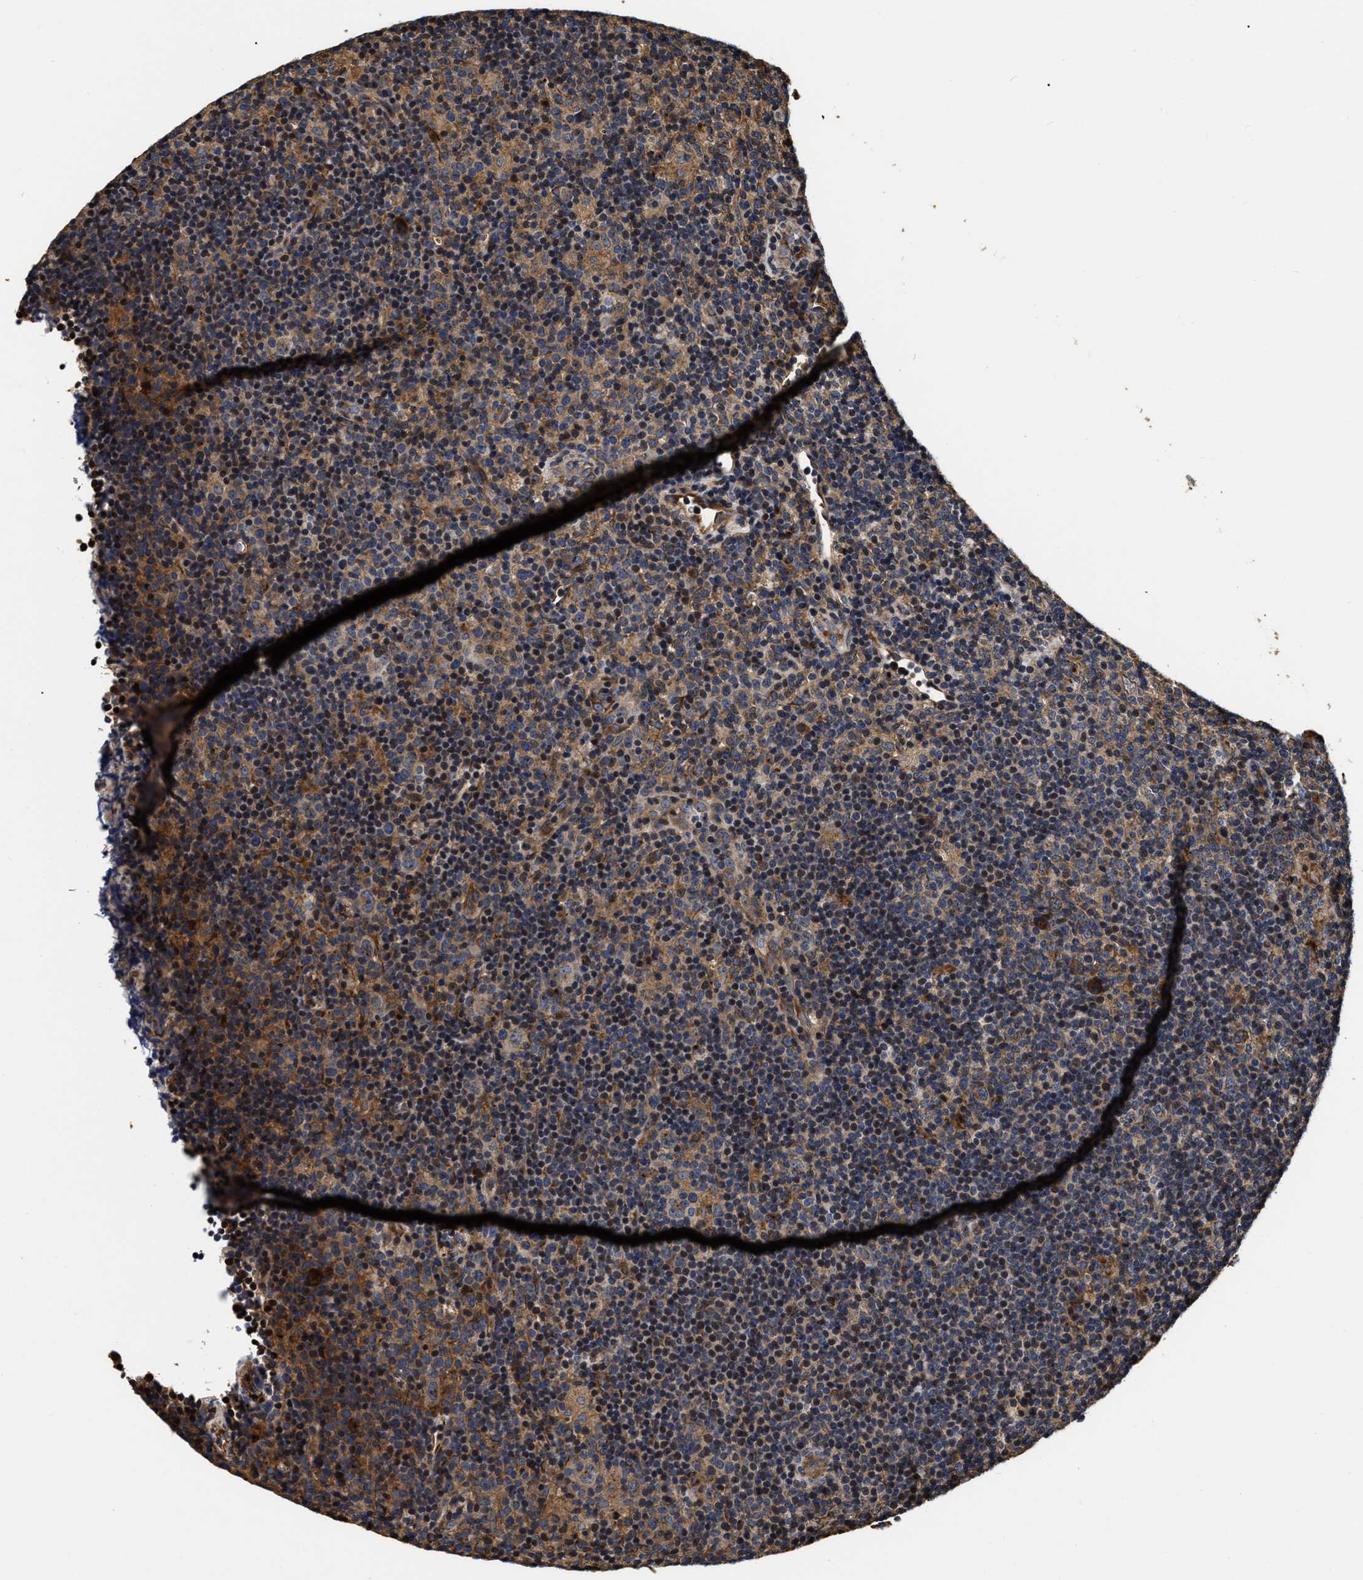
{"staining": {"intensity": "weak", "quantity": "25%-75%", "location": "cytoplasmic/membranous"}, "tissue": "lymphoma", "cell_type": "Tumor cells", "image_type": "cancer", "snomed": [{"axis": "morphology", "description": "Hodgkin's disease, NOS"}, {"axis": "topography", "description": "Lymph node"}], "caption": "Protein staining reveals weak cytoplasmic/membranous positivity in about 25%-75% of tumor cells in Hodgkin's disease.", "gene": "ABCG8", "patient": {"sex": "female", "age": 57}}